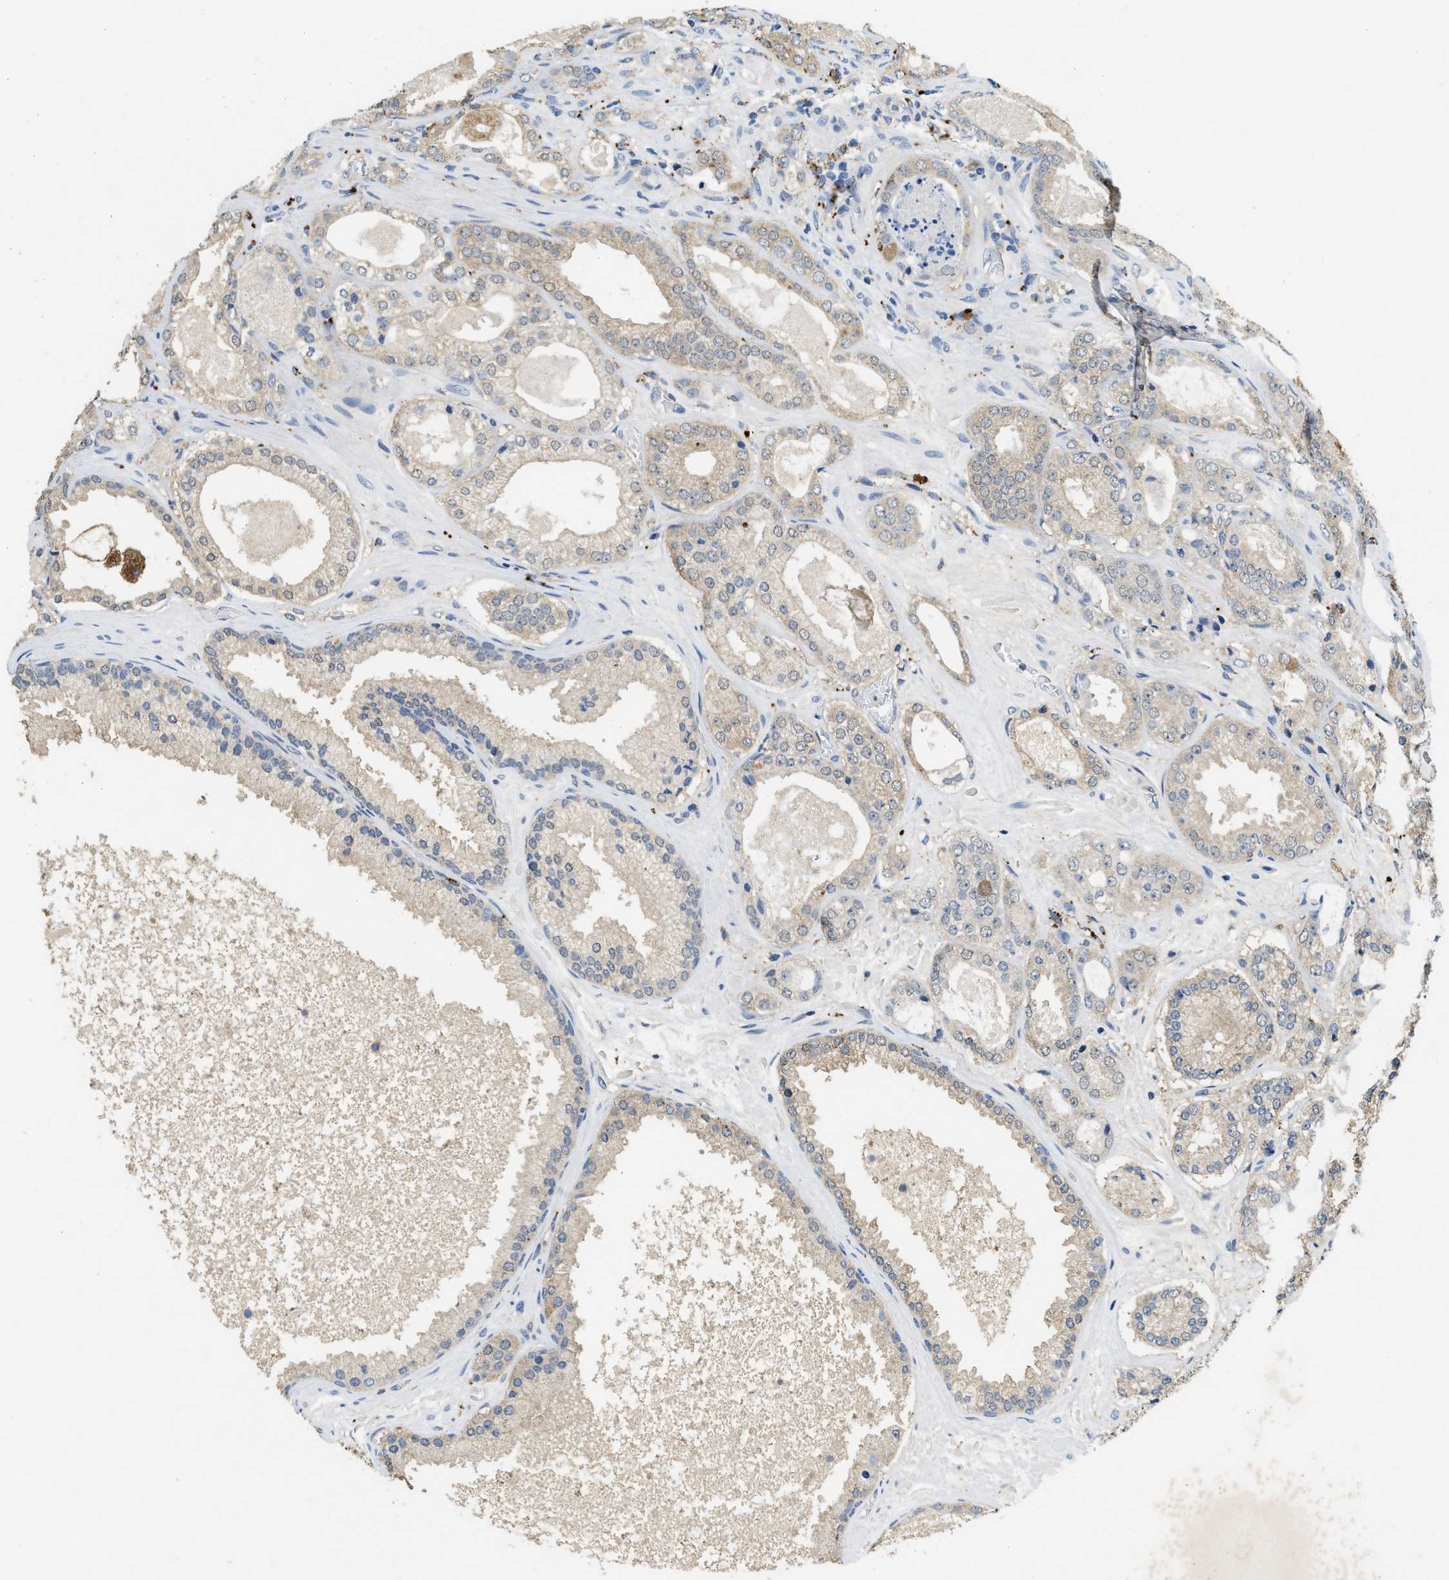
{"staining": {"intensity": "weak", "quantity": ">75%", "location": "cytoplasmic/membranous"}, "tissue": "prostate cancer", "cell_type": "Tumor cells", "image_type": "cancer", "snomed": [{"axis": "morphology", "description": "Adenocarcinoma, High grade"}, {"axis": "topography", "description": "Prostate"}], "caption": "DAB immunohistochemical staining of human prostate high-grade adenocarcinoma shows weak cytoplasmic/membranous protein positivity in about >75% of tumor cells.", "gene": "BMPR2", "patient": {"sex": "male", "age": 65}}